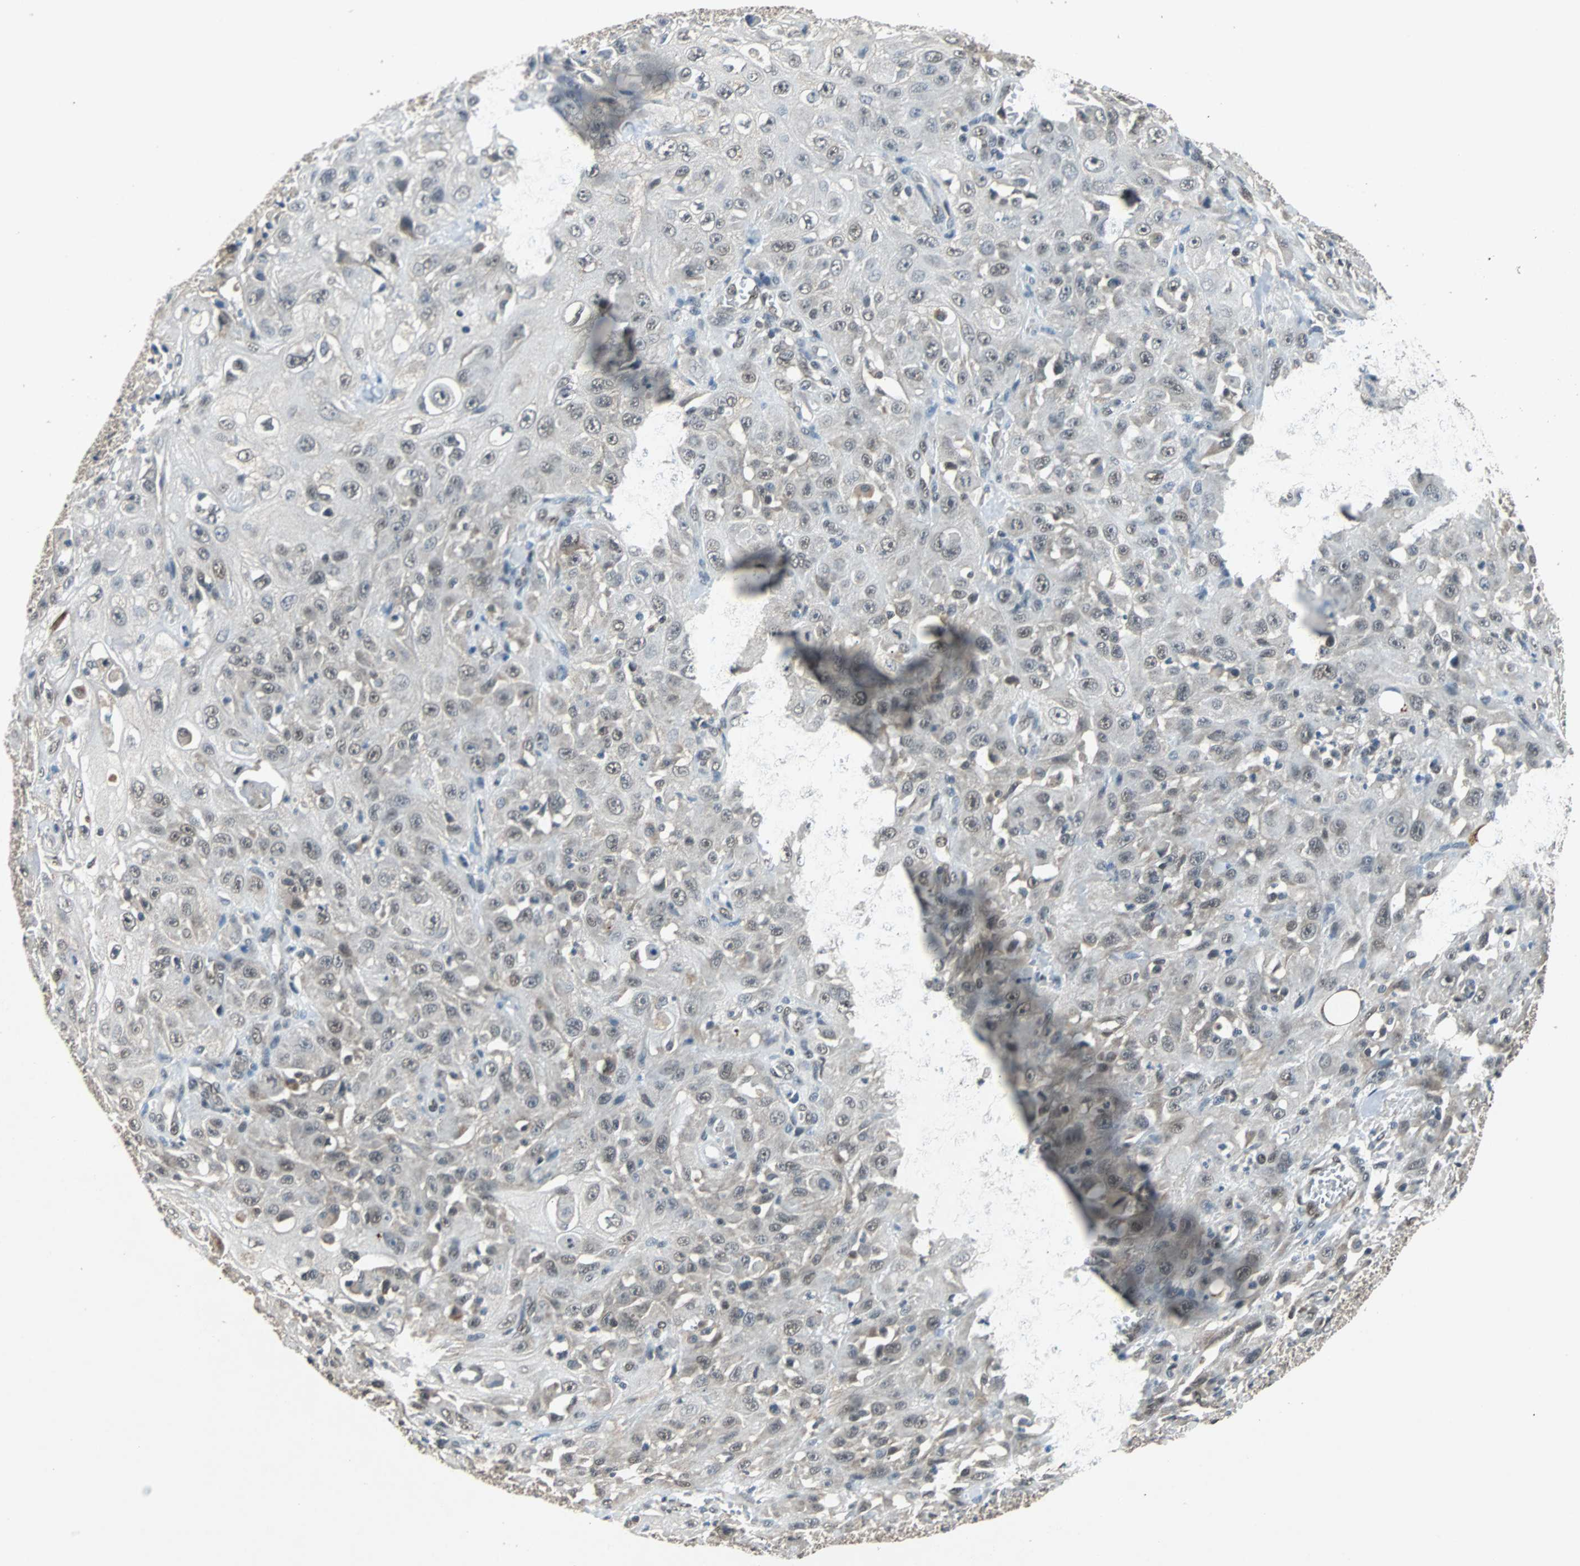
{"staining": {"intensity": "weak", "quantity": "<25%", "location": "cytoplasmic/membranous,nuclear"}, "tissue": "skin cancer", "cell_type": "Tumor cells", "image_type": "cancer", "snomed": [{"axis": "morphology", "description": "Squamous cell carcinoma, NOS"}, {"axis": "morphology", "description": "Squamous cell carcinoma, metastatic, NOS"}, {"axis": "topography", "description": "Skin"}, {"axis": "topography", "description": "Lymph node"}], "caption": "Skin cancer (metastatic squamous cell carcinoma) was stained to show a protein in brown. There is no significant expression in tumor cells.", "gene": "PHC1", "patient": {"sex": "male", "age": 75}}